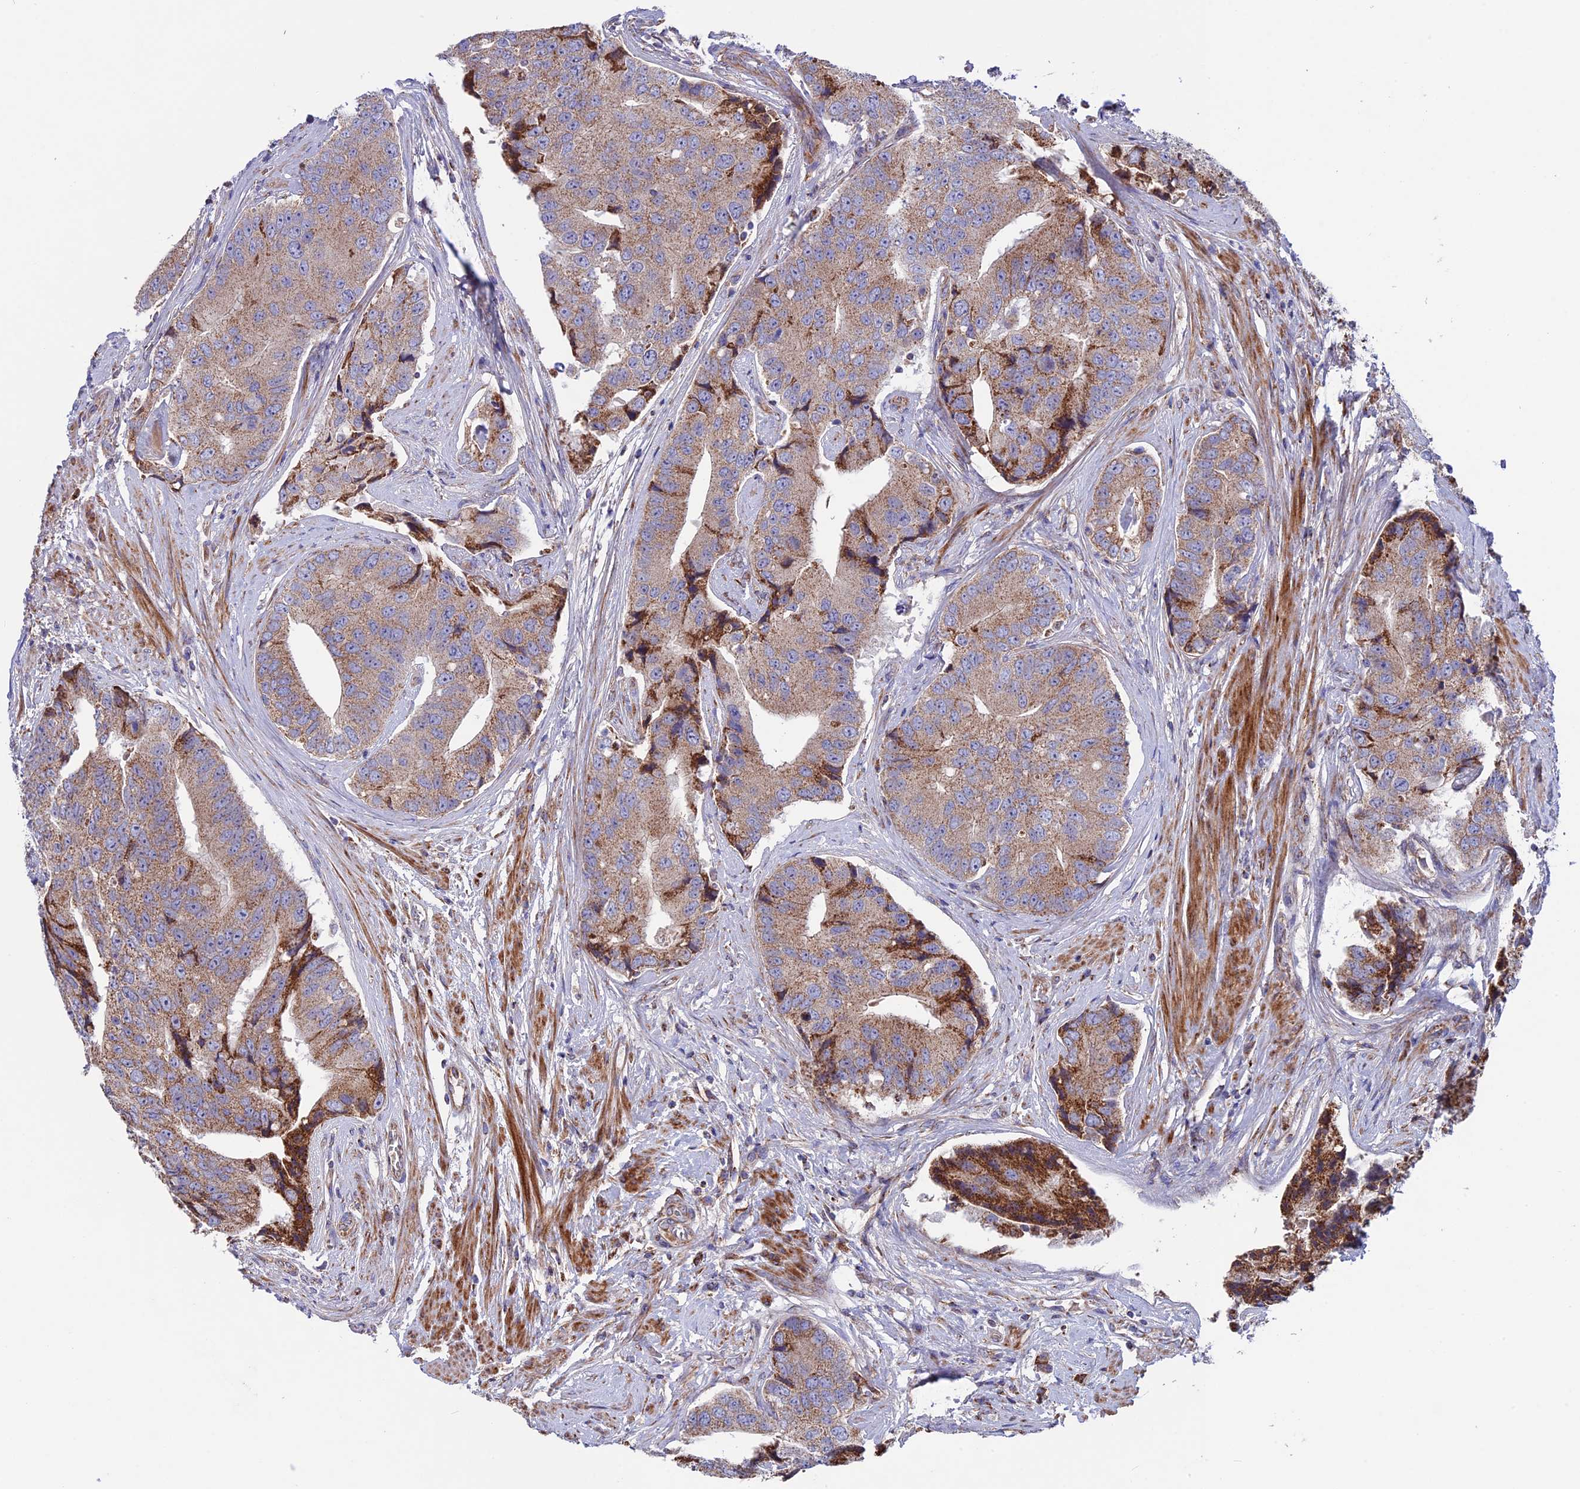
{"staining": {"intensity": "moderate", "quantity": ">75%", "location": "cytoplasmic/membranous"}, "tissue": "prostate cancer", "cell_type": "Tumor cells", "image_type": "cancer", "snomed": [{"axis": "morphology", "description": "Adenocarcinoma, High grade"}, {"axis": "topography", "description": "Prostate"}], "caption": "IHC (DAB) staining of human prostate cancer (high-grade adenocarcinoma) demonstrates moderate cytoplasmic/membranous protein staining in approximately >75% of tumor cells.", "gene": "SLC15A5", "patient": {"sex": "male", "age": 70}}